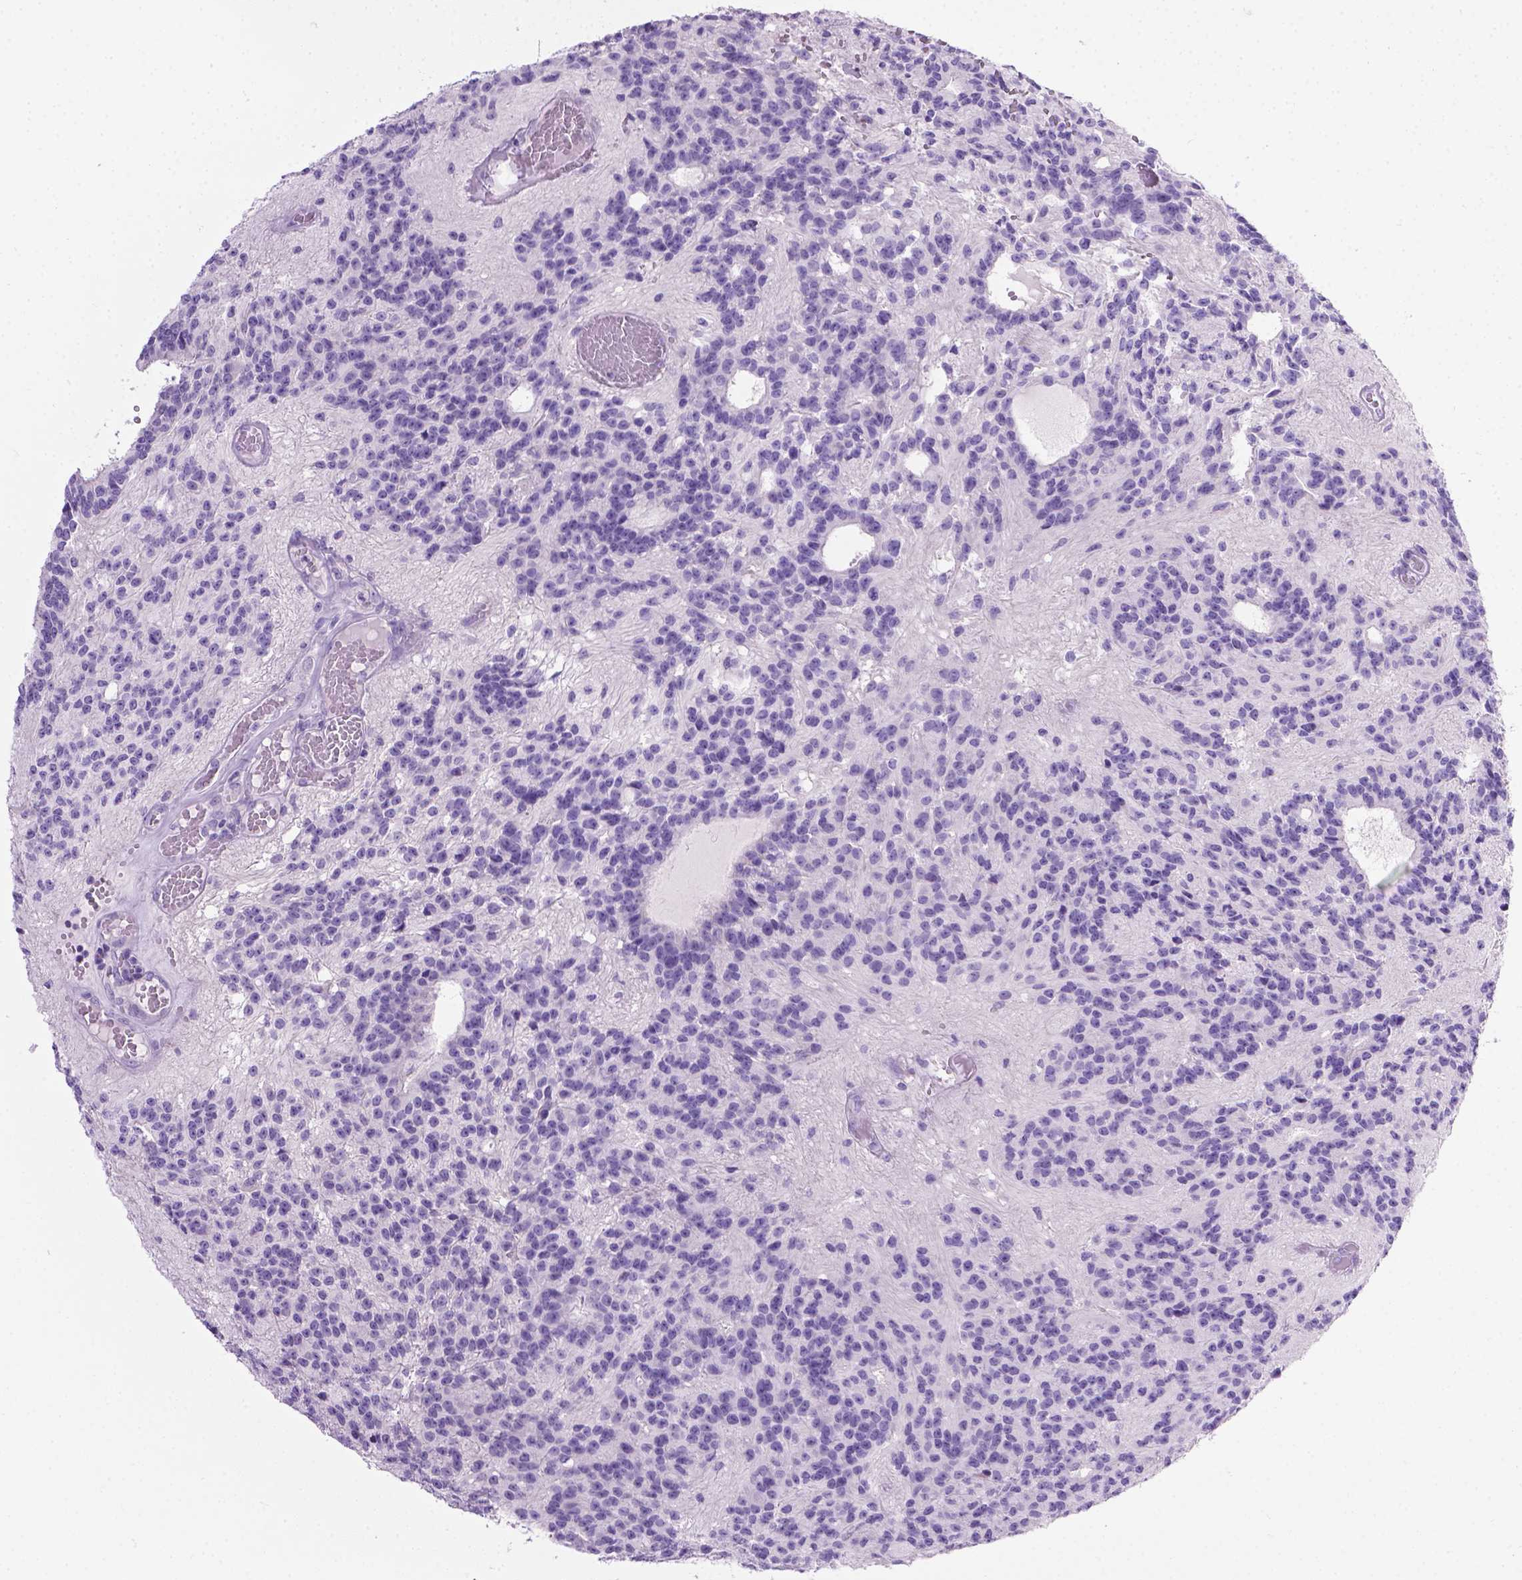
{"staining": {"intensity": "negative", "quantity": "none", "location": "none"}, "tissue": "glioma", "cell_type": "Tumor cells", "image_type": "cancer", "snomed": [{"axis": "morphology", "description": "Glioma, malignant, Low grade"}, {"axis": "topography", "description": "Brain"}], "caption": "This image is of malignant glioma (low-grade) stained with IHC to label a protein in brown with the nuclei are counter-stained blue. There is no expression in tumor cells.", "gene": "LELP1", "patient": {"sex": "male", "age": 31}}